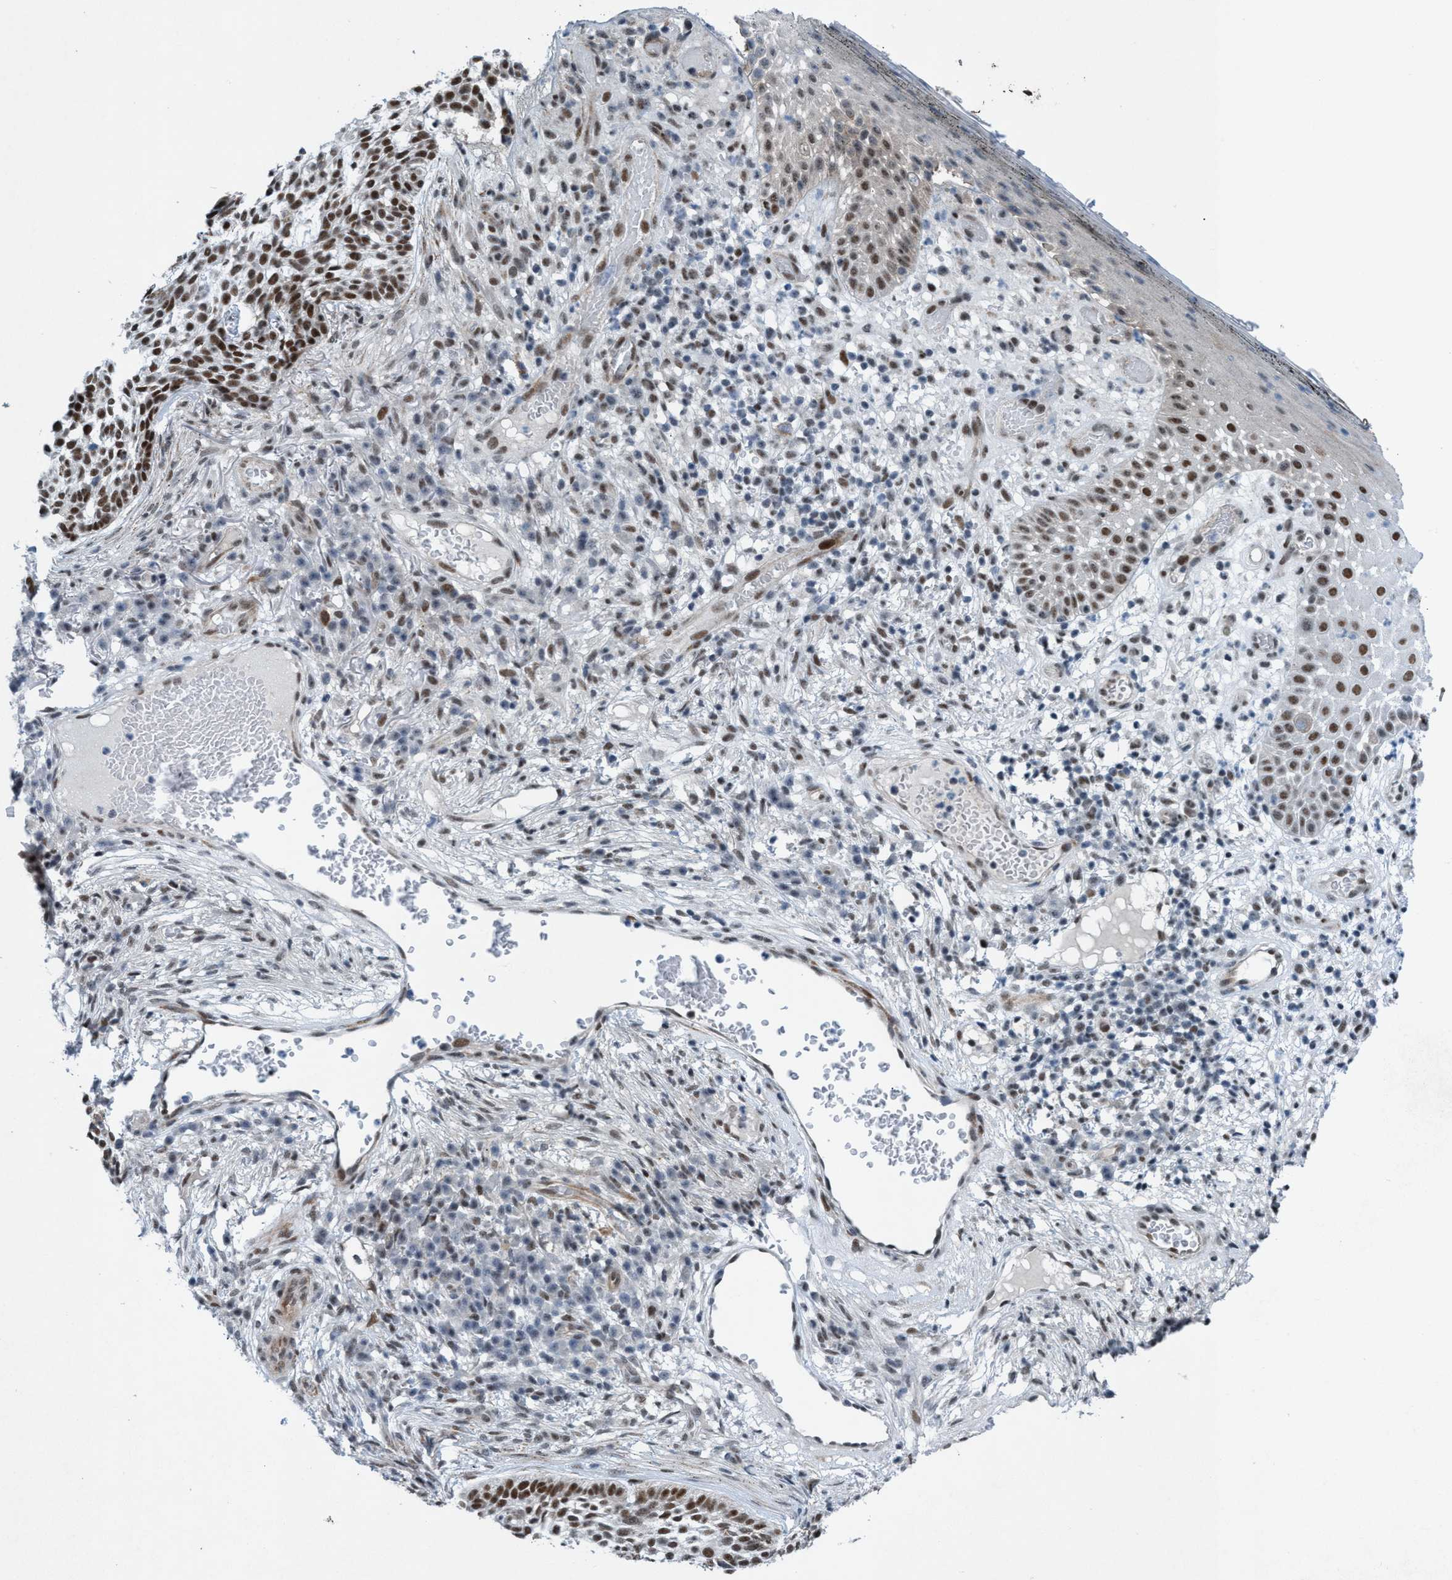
{"staining": {"intensity": "moderate", "quantity": ">75%", "location": "nuclear"}, "tissue": "skin cancer", "cell_type": "Tumor cells", "image_type": "cancer", "snomed": [{"axis": "morphology", "description": "Basal cell carcinoma"}, {"axis": "topography", "description": "Skin"}], "caption": "Skin cancer stained with a brown dye exhibits moderate nuclear positive expression in about >75% of tumor cells.", "gene": "CWC27", "patient": {"sex": "female", "age": 64}}